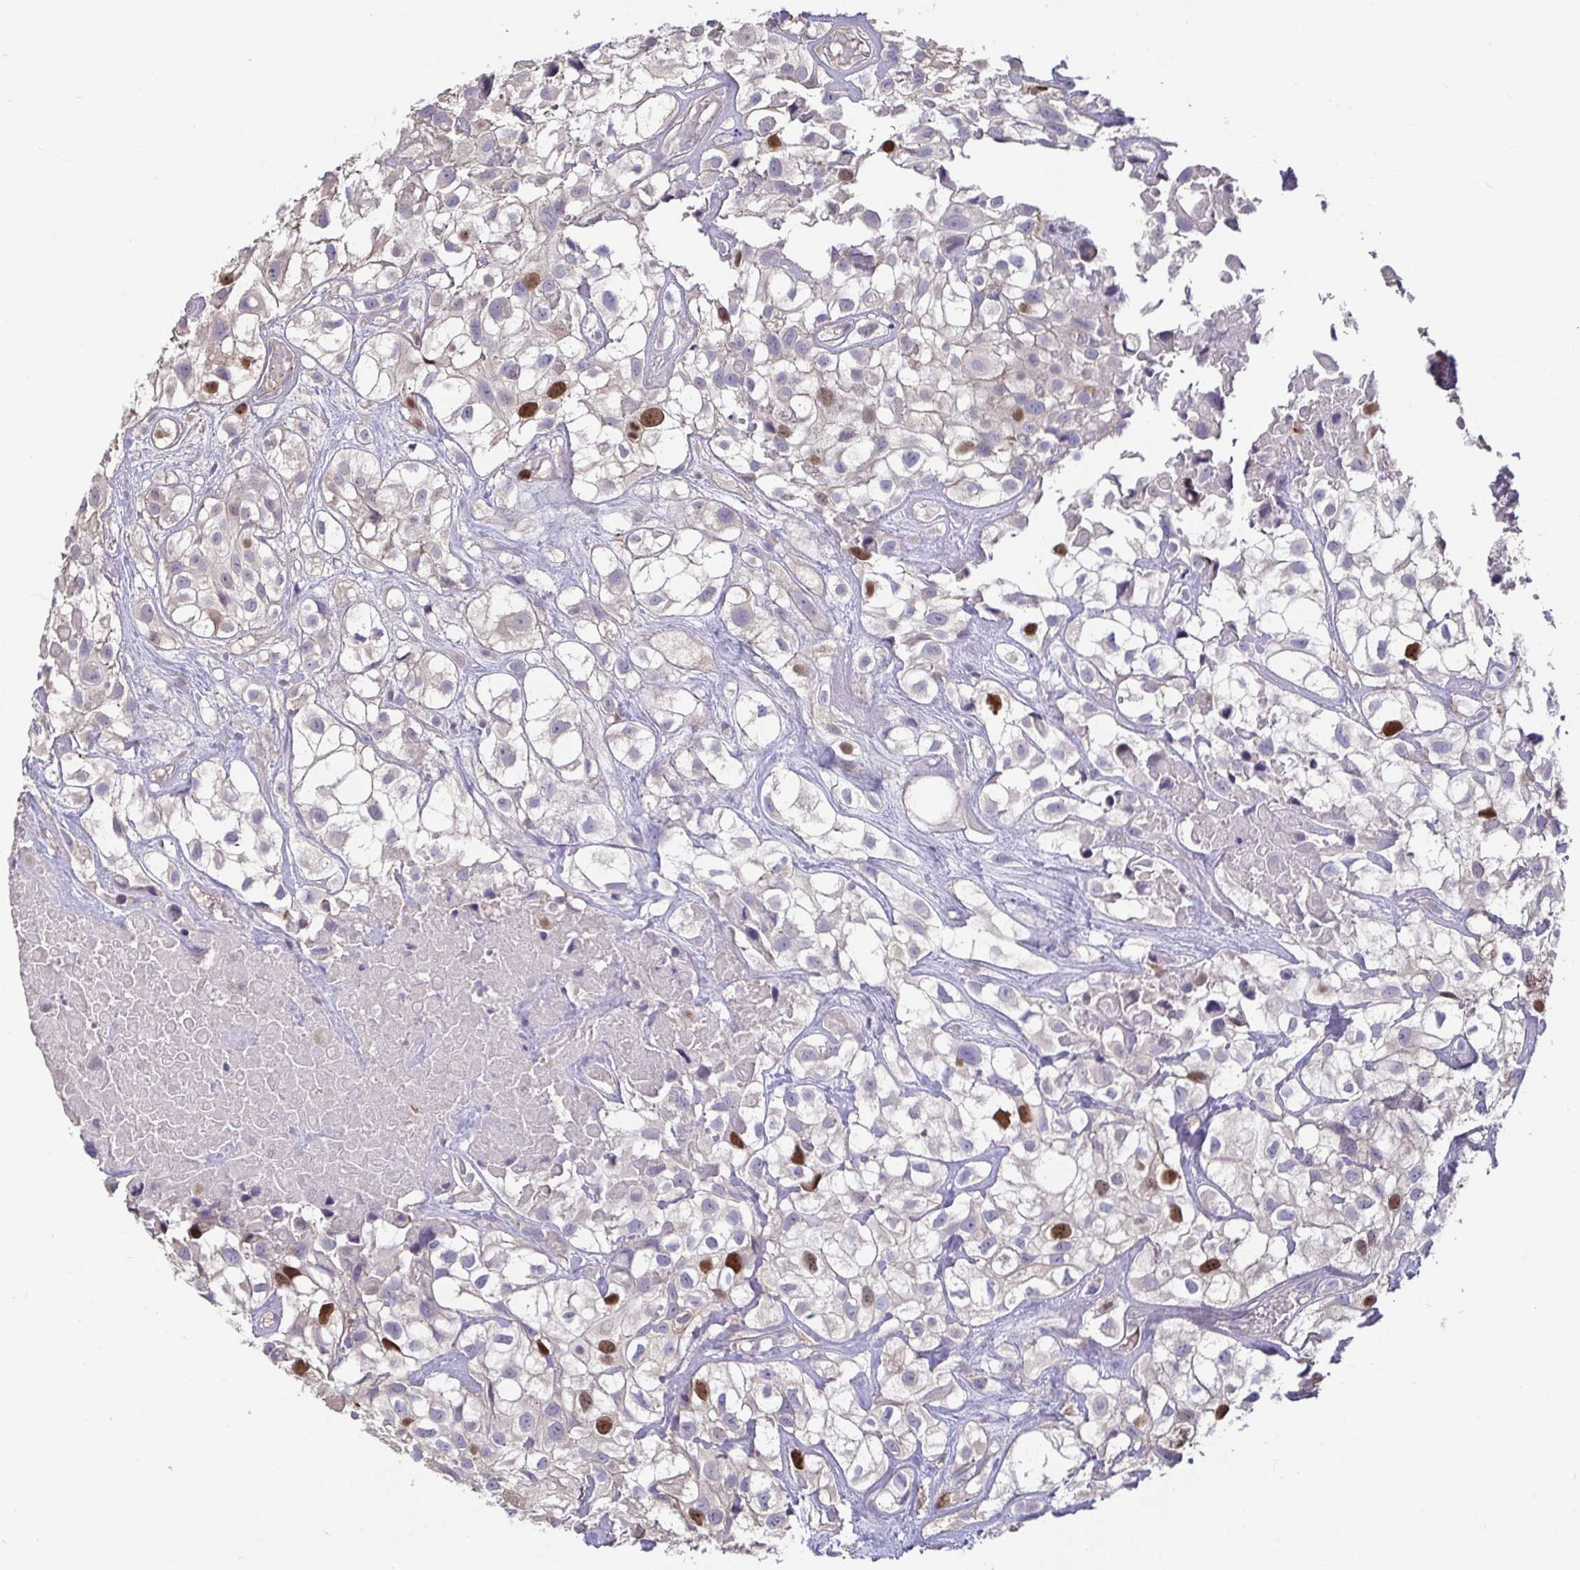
{"staining": {"intensity": "strong", "quantity": "<25%", "location": "nuclear"}, "tissue": "urothelial cancer", "cell_type": "Tumor cells", "image_type": "cancer", "snomed": [{"axis": "morphology", "description": "Urothelial carcinoma, High grade"}, {"axis": "topography", "description": "Urinary bladder"}], "caption": "Strong nuclear positivity for a protein is identified in approximately <25% of tumor cells of urothelial cancer using IHC.", "gene": "ANLN", "patient": {"sex": "male", "age": 56}}